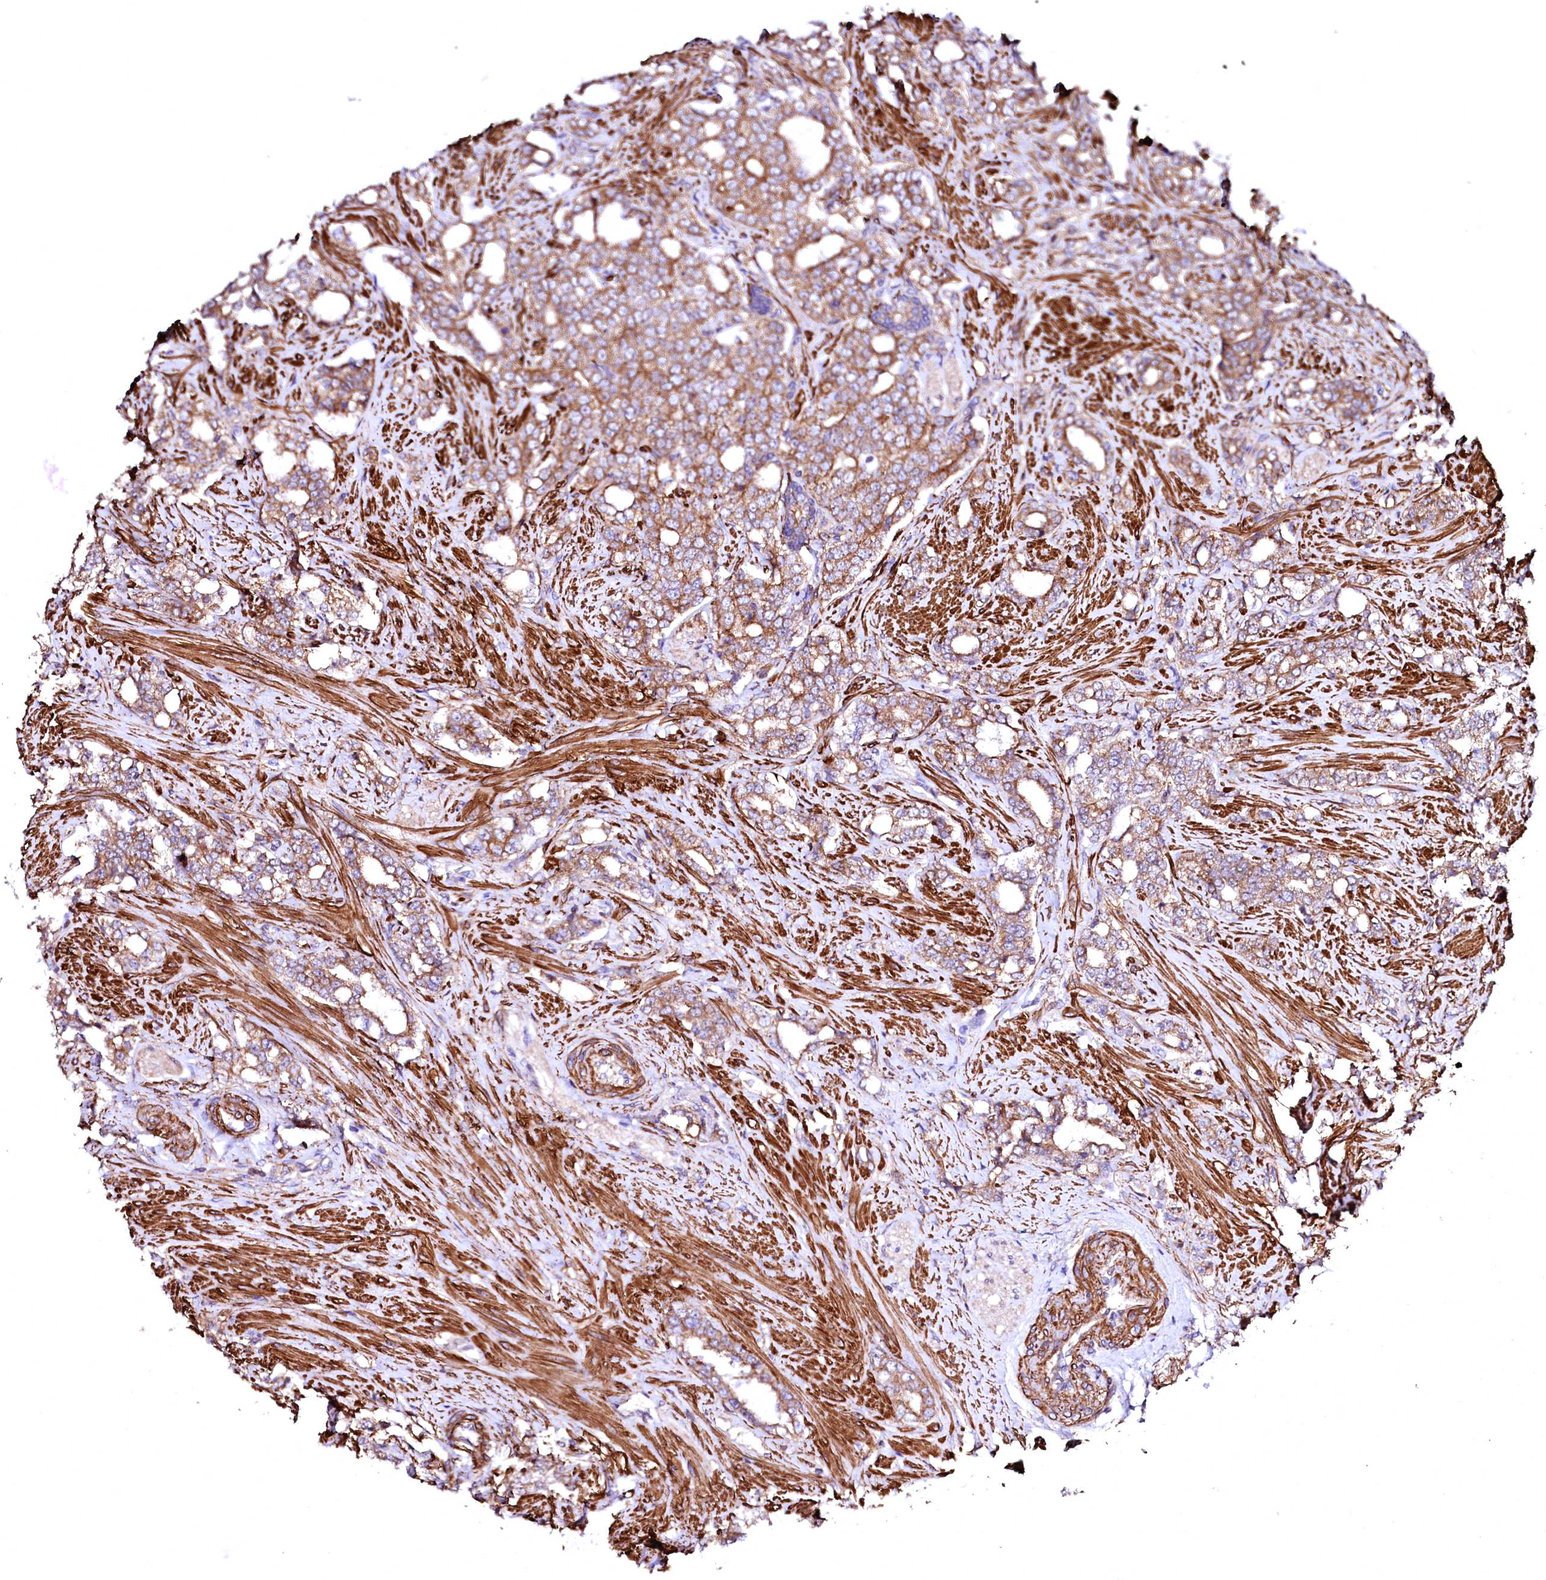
{"staining": {"intensity": "moderate", "quantity": ">75%", "location": "cytoplasmic/membranous"}, "tissue": "prostate cancer", "cell_type": "Tumor cells", "image_type": "cancer", "snomed": [{"axis": "morphology", "description": "Adenocarcinoma, High grade"}, {"axis": "topography", "description": "Prostate"}], "caption": "Immunohistochemistry (DAB) staining of adenocarcinoma (high-grade) (prostate) exhibits moderate cytoplasmic/membranous protein expression in about >75% of tumor cells.", "gene": "GPR176", "patient": {"sex": "male", "age": 64}}